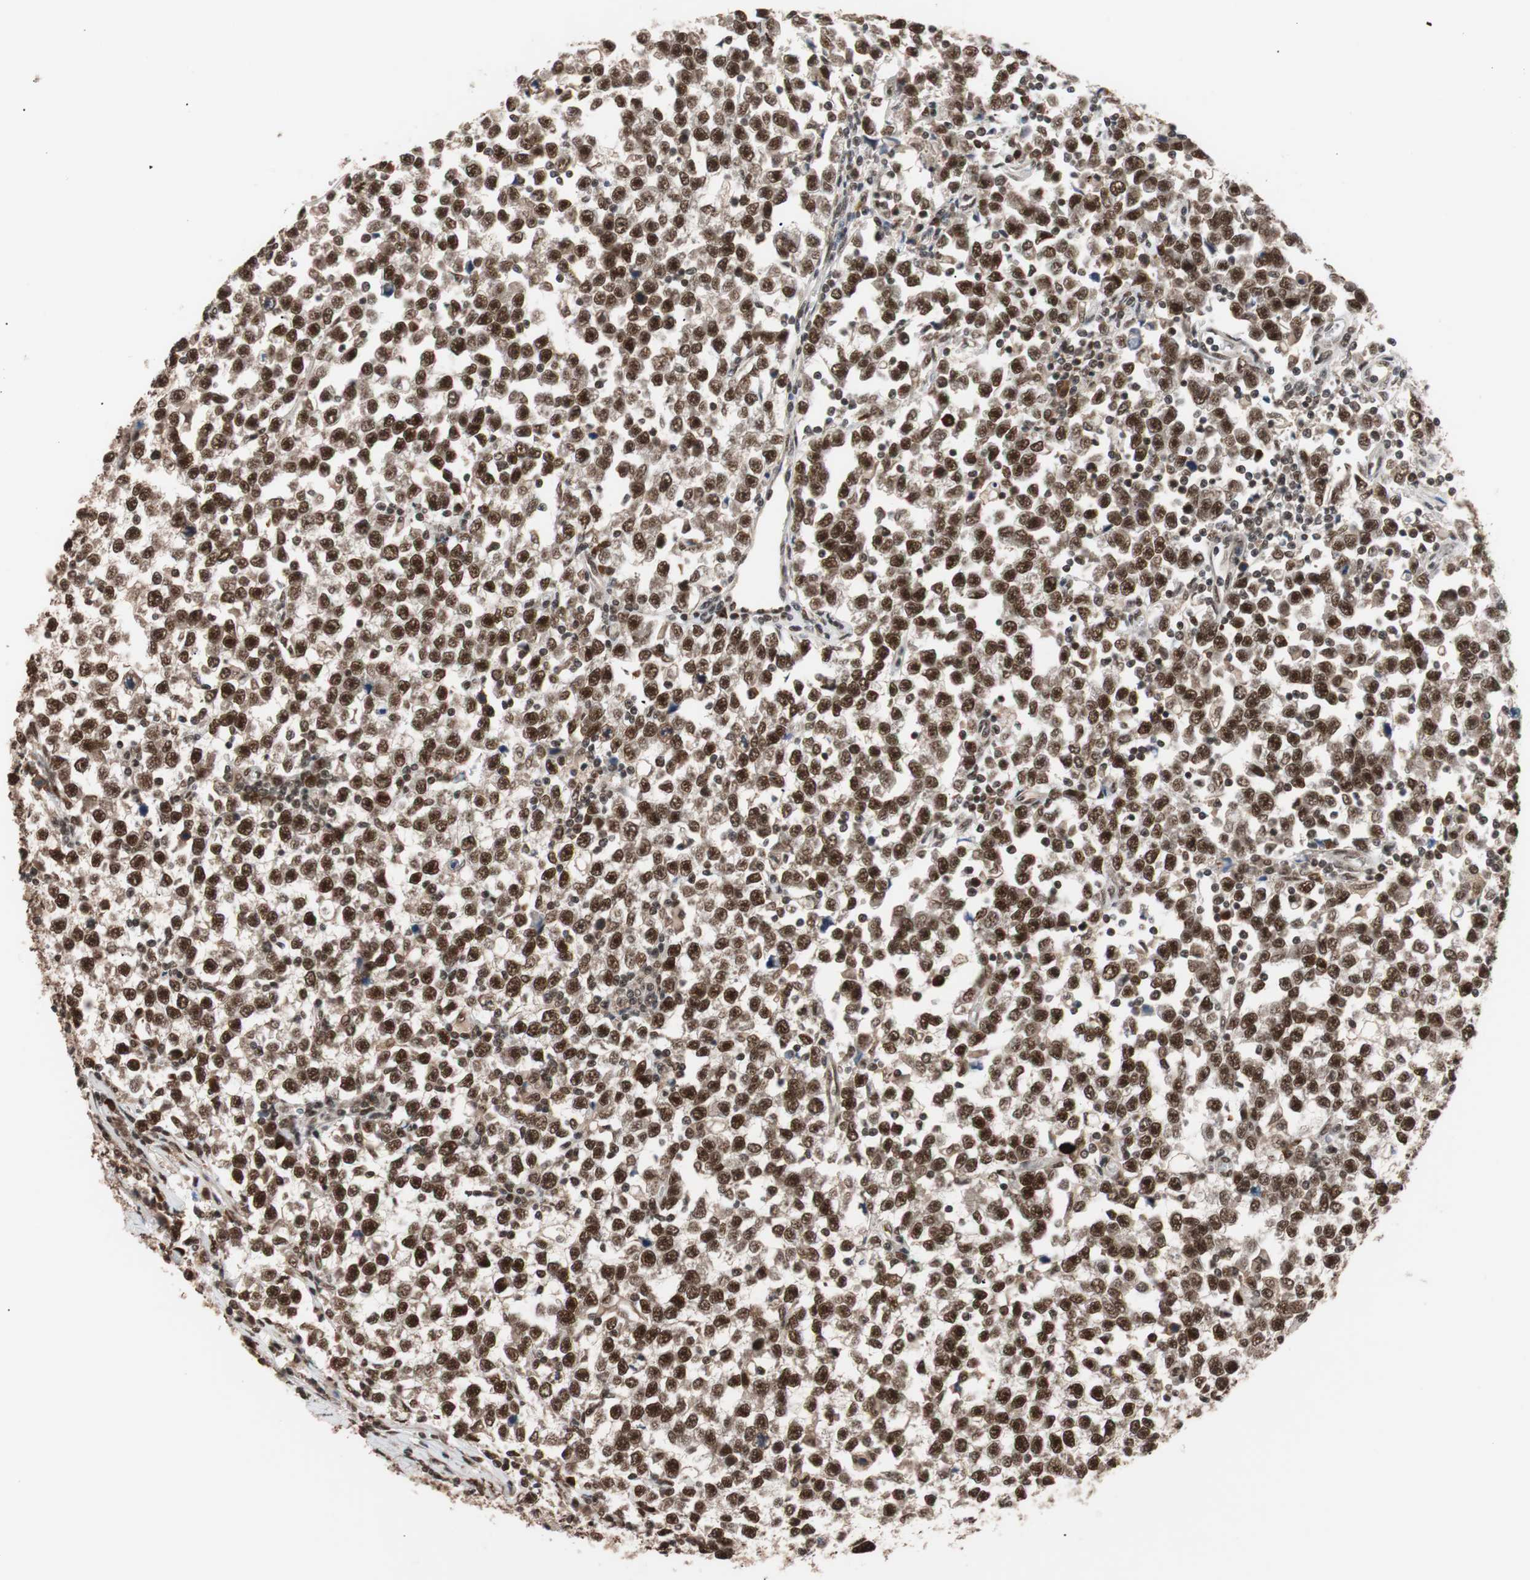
{"staining": {"intensity": "strong", "quantity": ">75%", "location": "cytoplasmic/membranous,nuclear"}, "tissue": "testis cancer", "cell_type": "Tumor cells", "image_type": "cancer", "snomed": [{"axis": "morphology", "description": "Seminoma, NOS"}, {"axis": "topography", "description": "Testis"}], "caption": "The micrograph reveals immunohistochemical staining of testis cancer (seminoma). There is strong cytoplasmic/membranous and nuclear positivity is seen in about >75% of tumor cells.", "gene": "CHAMP1", "patient": {"sex": "male", "age": 43}}